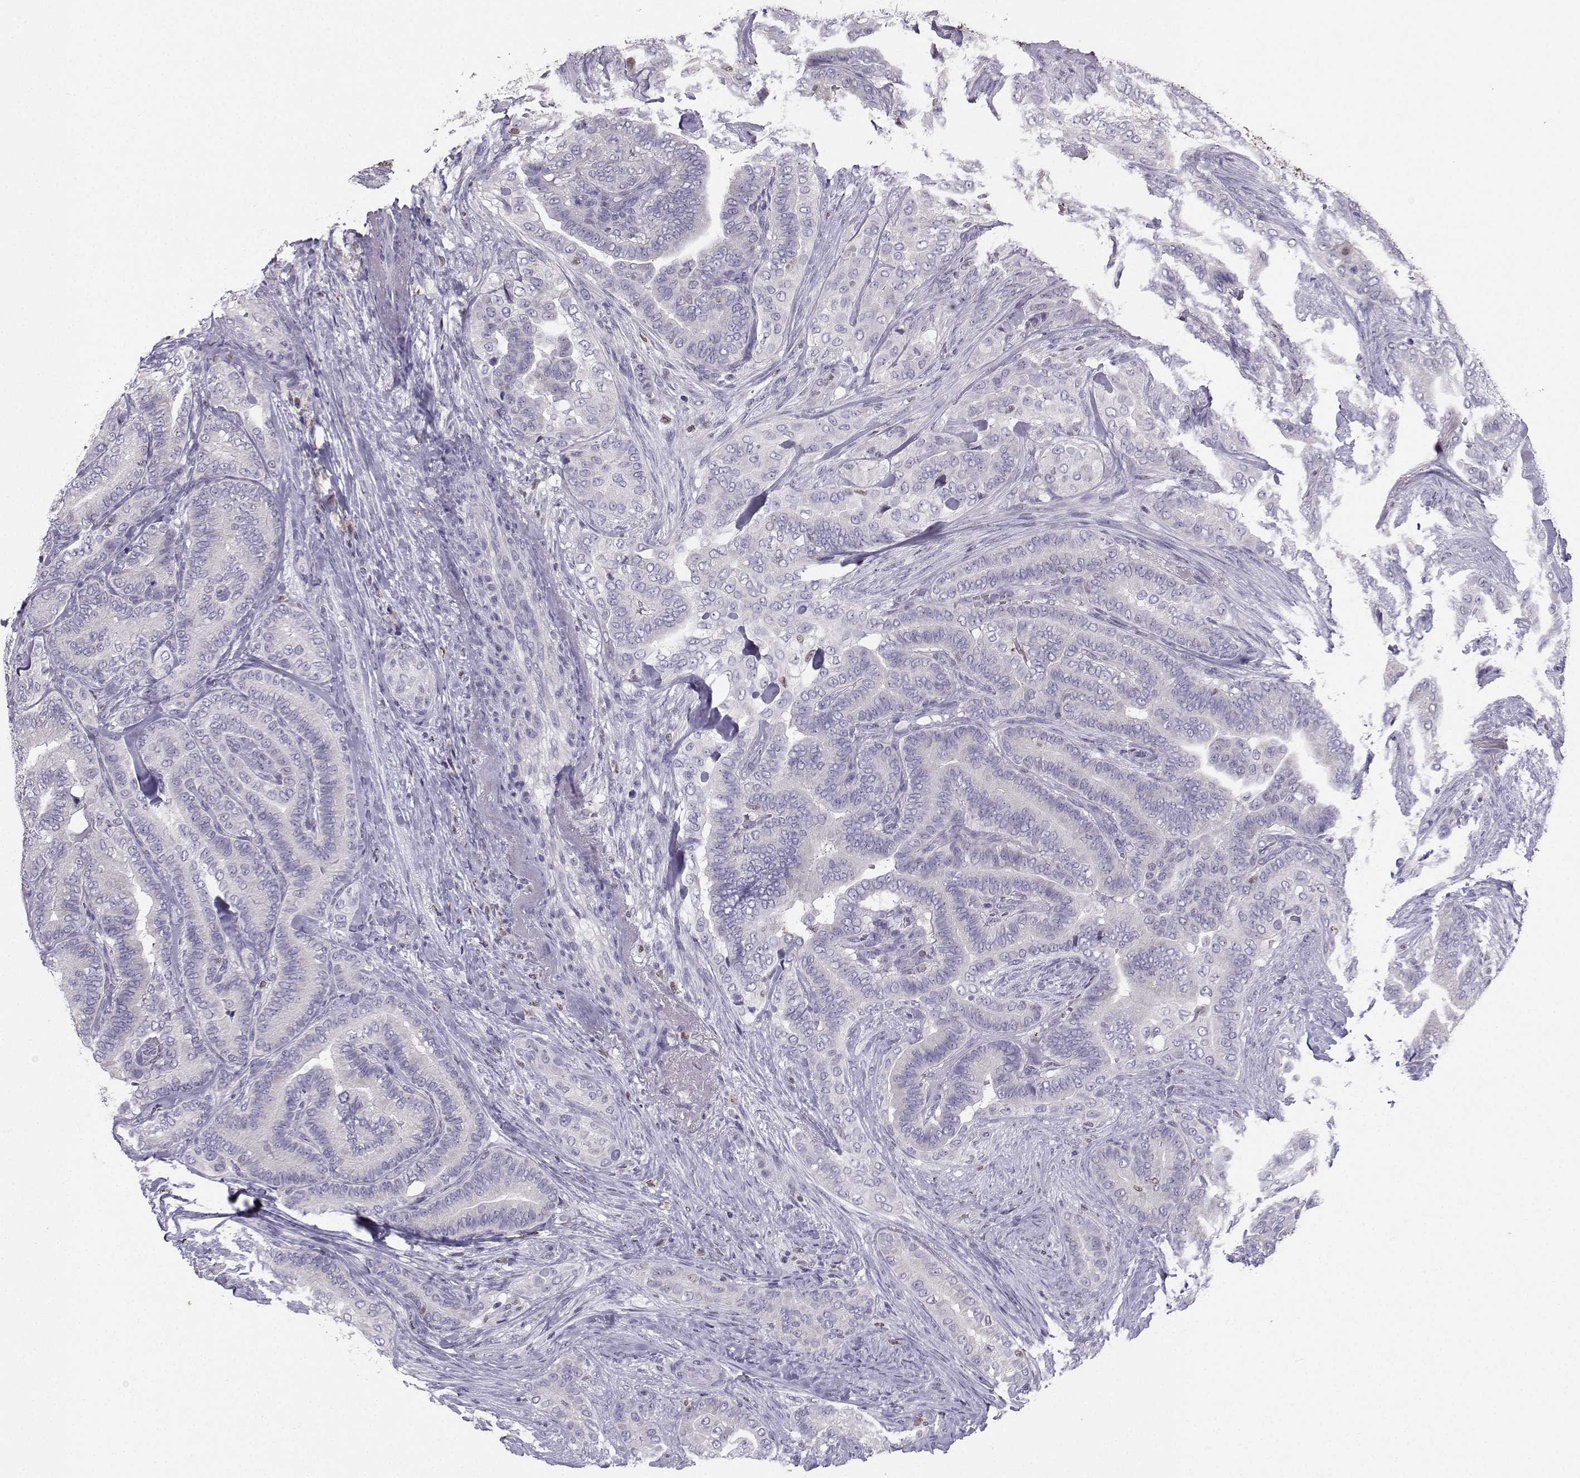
{"staining": {"intensity": "negative", "quantity": "none", "location": "none"}, "tissue": "thyroid cancer", "cell_type": "Tumor cells", "image_type": "cancer", "snomed": [{"axis": "morphology", "description": "Papillary adenocarcinoma, NOS"}, {"axis": "topography", "description": "Thyroid gland"}], "caption": "High power microscopy photomicrograph of an IHC micrograph of papillary adenocarcinoma (thyroid), revealing no significant positivity in tumor cells.", "gene": "DCLK3", "patient": {"sex": "male", "age": 61}}